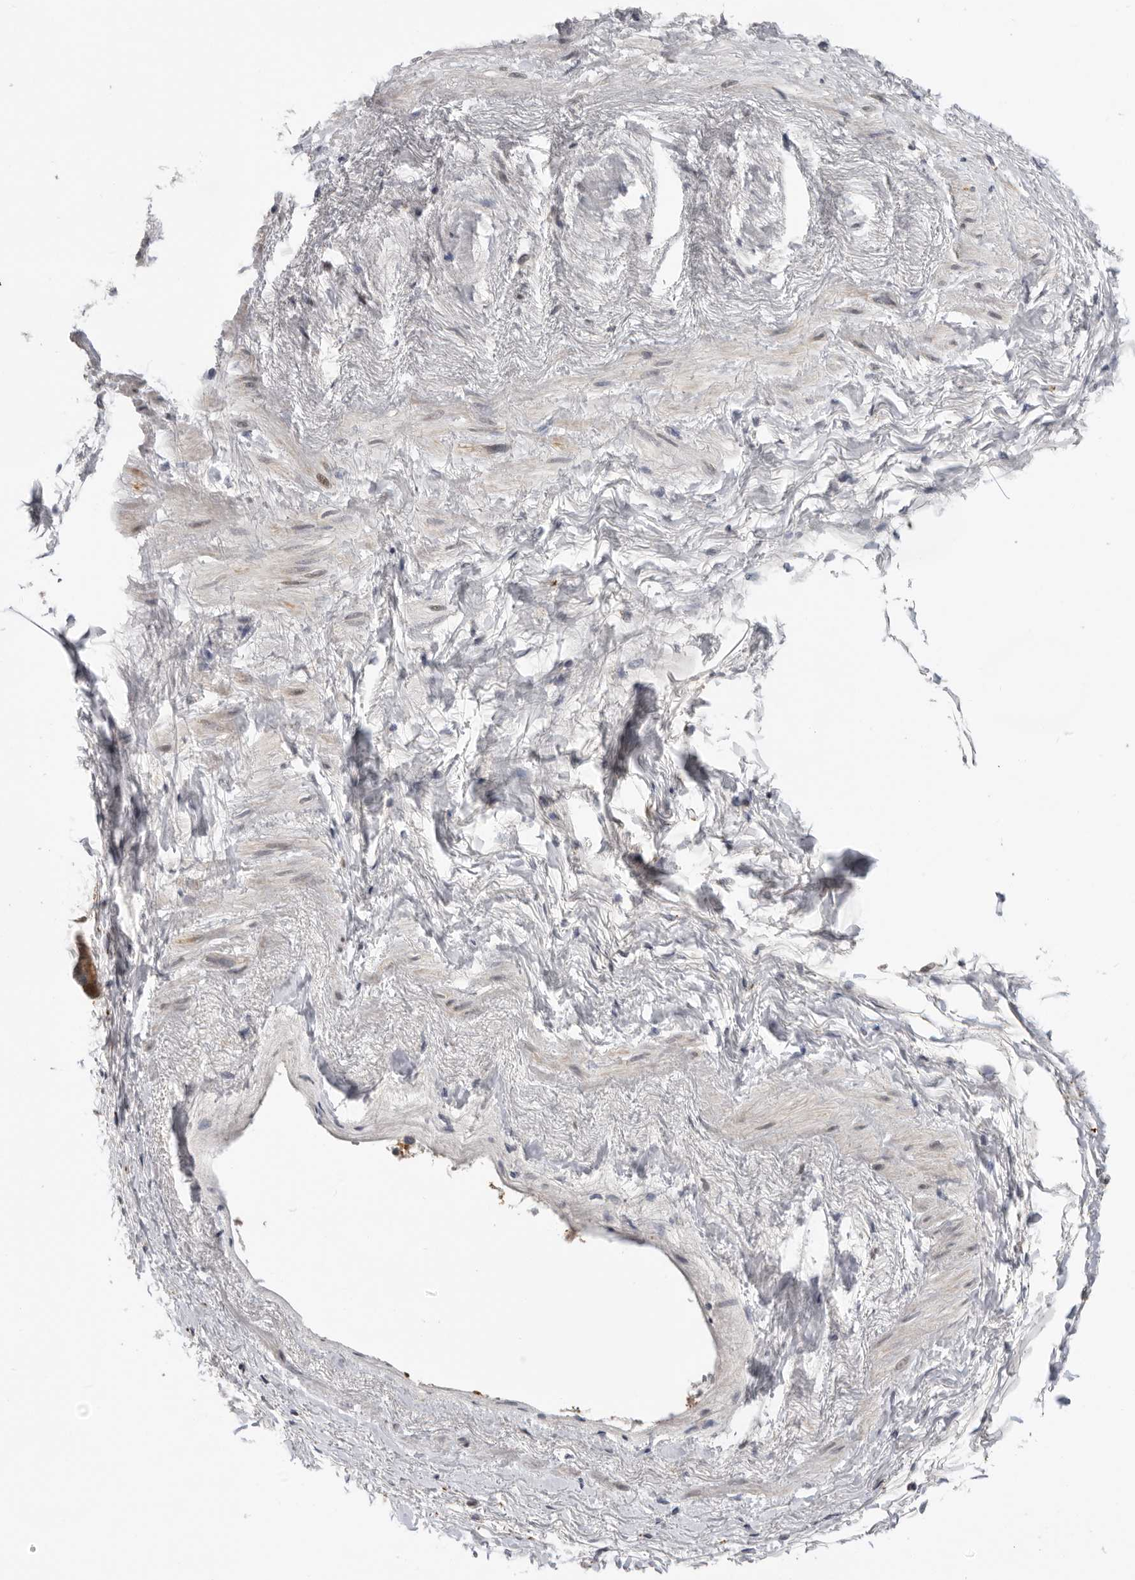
{"staining": {"intensity": "weak", "quantity": "25%-75%", "location": "cytoplasmic/membranous"}, "tissue": "heart muscle", "cell_type": "Cardiomyocytes", "image_type": "normal", "snomed": [{"axis": "morphology", "description": "Normal tissue, NOS"}, {"axis": "topography", "description": "Heart"}], "caption": "Brown immunohistochemical staining in benign human heart muscle reveals weak cytoplasmic/membranous positivity in about 25%-75% of cardiomyocytes. (Brightfield microscopy of DAB IHC at high magnification).", "gene": "BRCA2", "patient": {"sex": "male", "age": 50}}